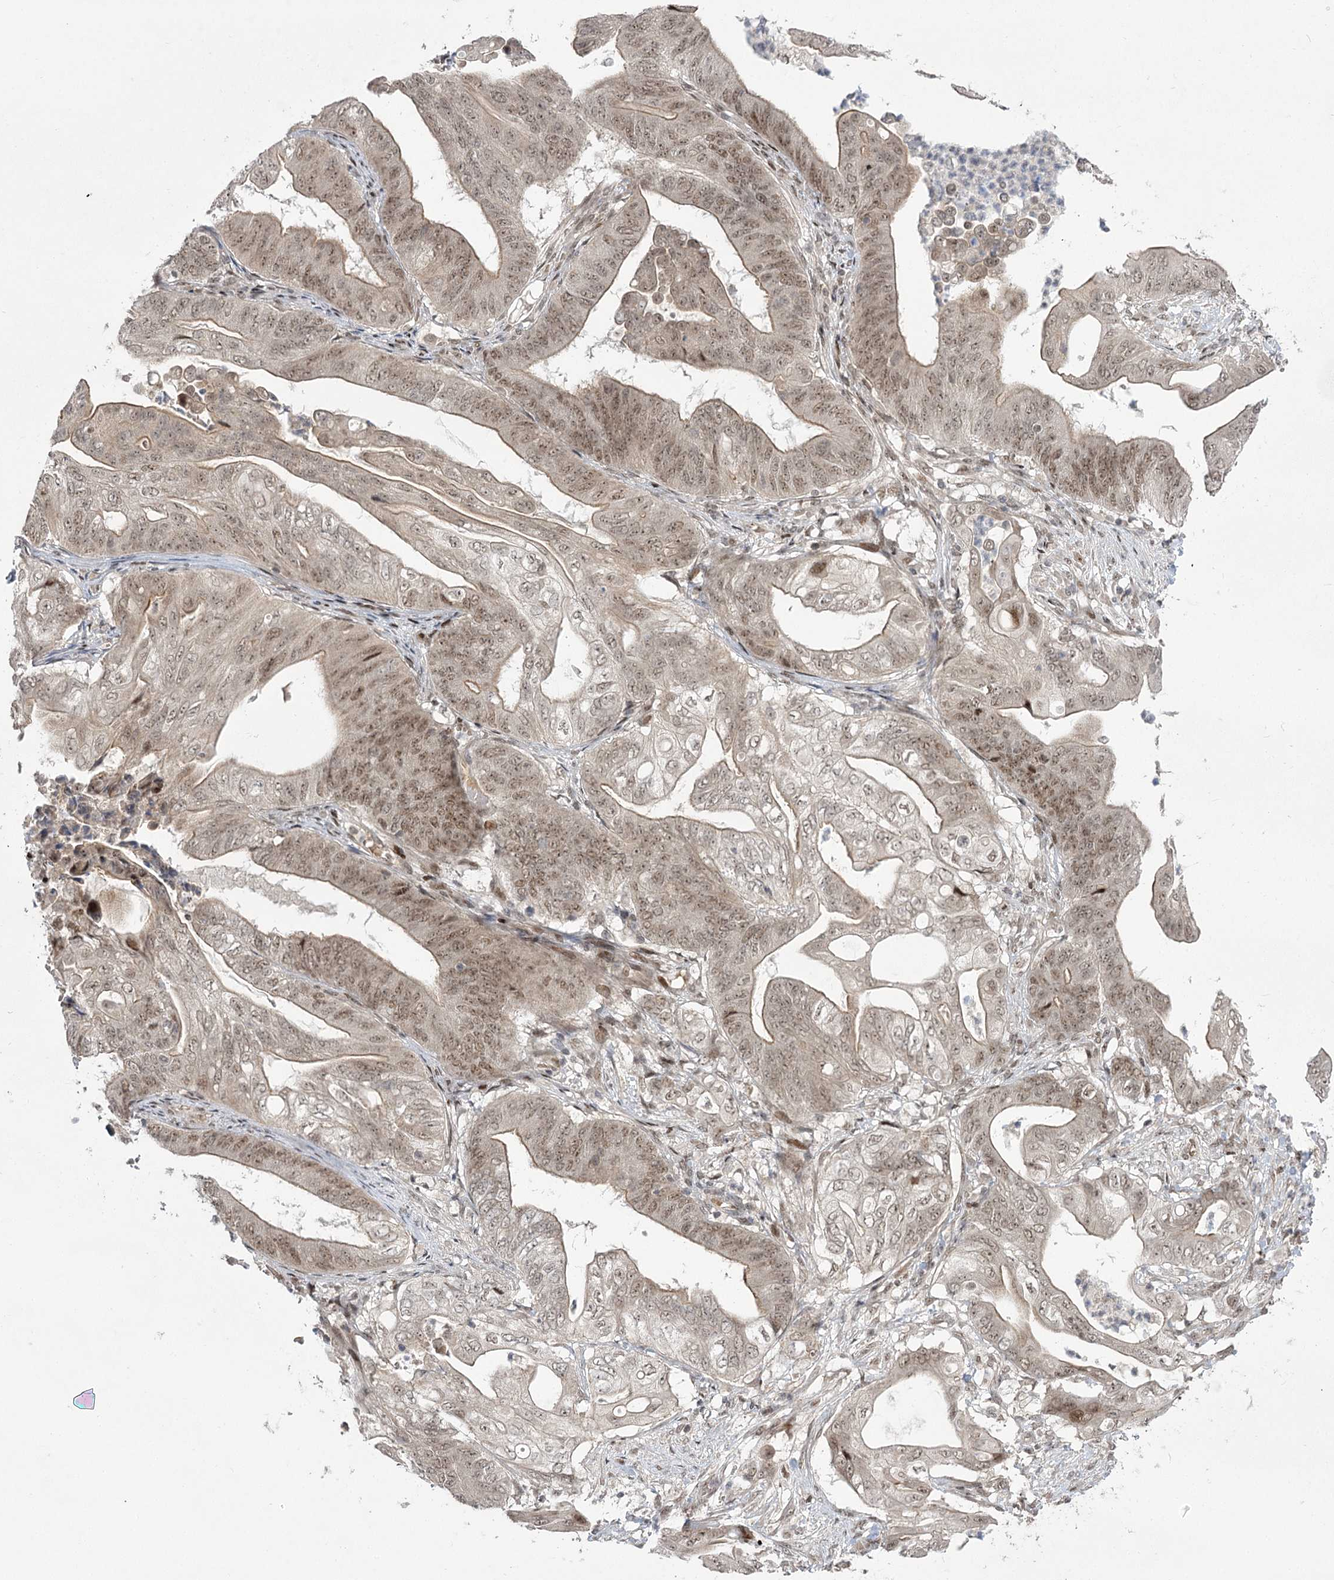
{"staining": {"intensity": "moderate", "quantity": "25%-75%", "location": "cytoplasmic/membranous,nuclear"}, "tissue": "stomach cancer", "cell_type": "Tumor cells", "image_type": "cancer", "snomed": [{"axis": "morphology", "description": "Adenocarcinoma, NOS"}, {"axis": "topography", "description": "Stomach"}], "caption": "Tumor cells show moderate cytoplasmic/membranous and nuclear positivity in about 25%-75% of cells in stomach adenocarcinoma. Nuclei are stained in blue.", "gene": "HELQ", "patient": {"sex": "female", "age": 73}}